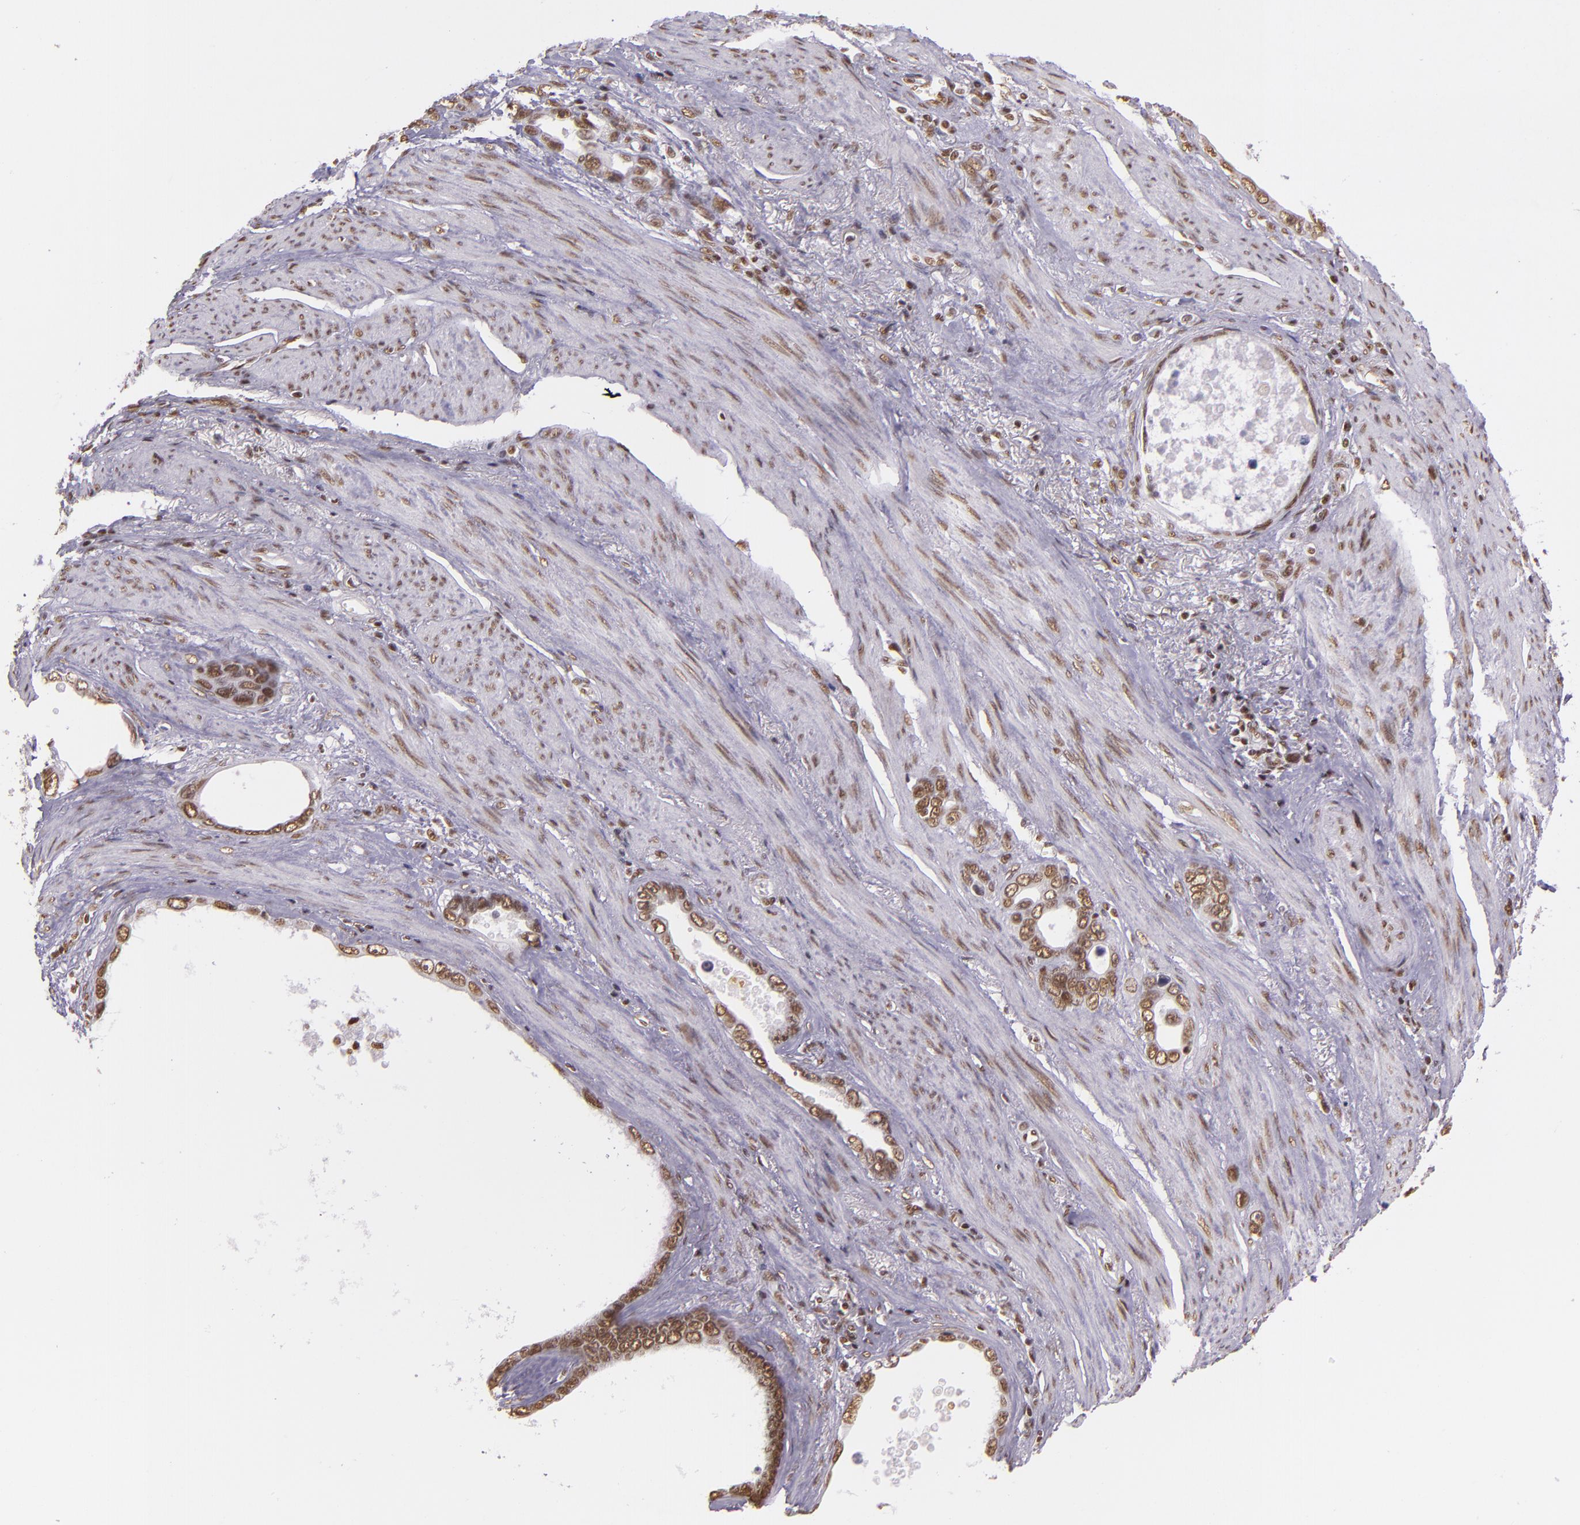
{"staining": {"intensity": "moderate", "quantity": ">75%", "location": "nuclear"}, "tissue": "stomach cancer", "cell_type": "Tumor cells", "image_type": "cancer", "snomed": [{"axis": "morphology", "description": "Adenocarcinoma, NOS"}, {"axis": "topography", "description": "Stomach"}], "caption": "Immunohistochemistry photomicrograph of stomach adenocarcinoma stained for a protein (brown), which shows medium levels of moderate nuclear positivity in about >75% of tumor cells.", "gene": "USF1", "patient": {"sex": "male", "age": 78}}